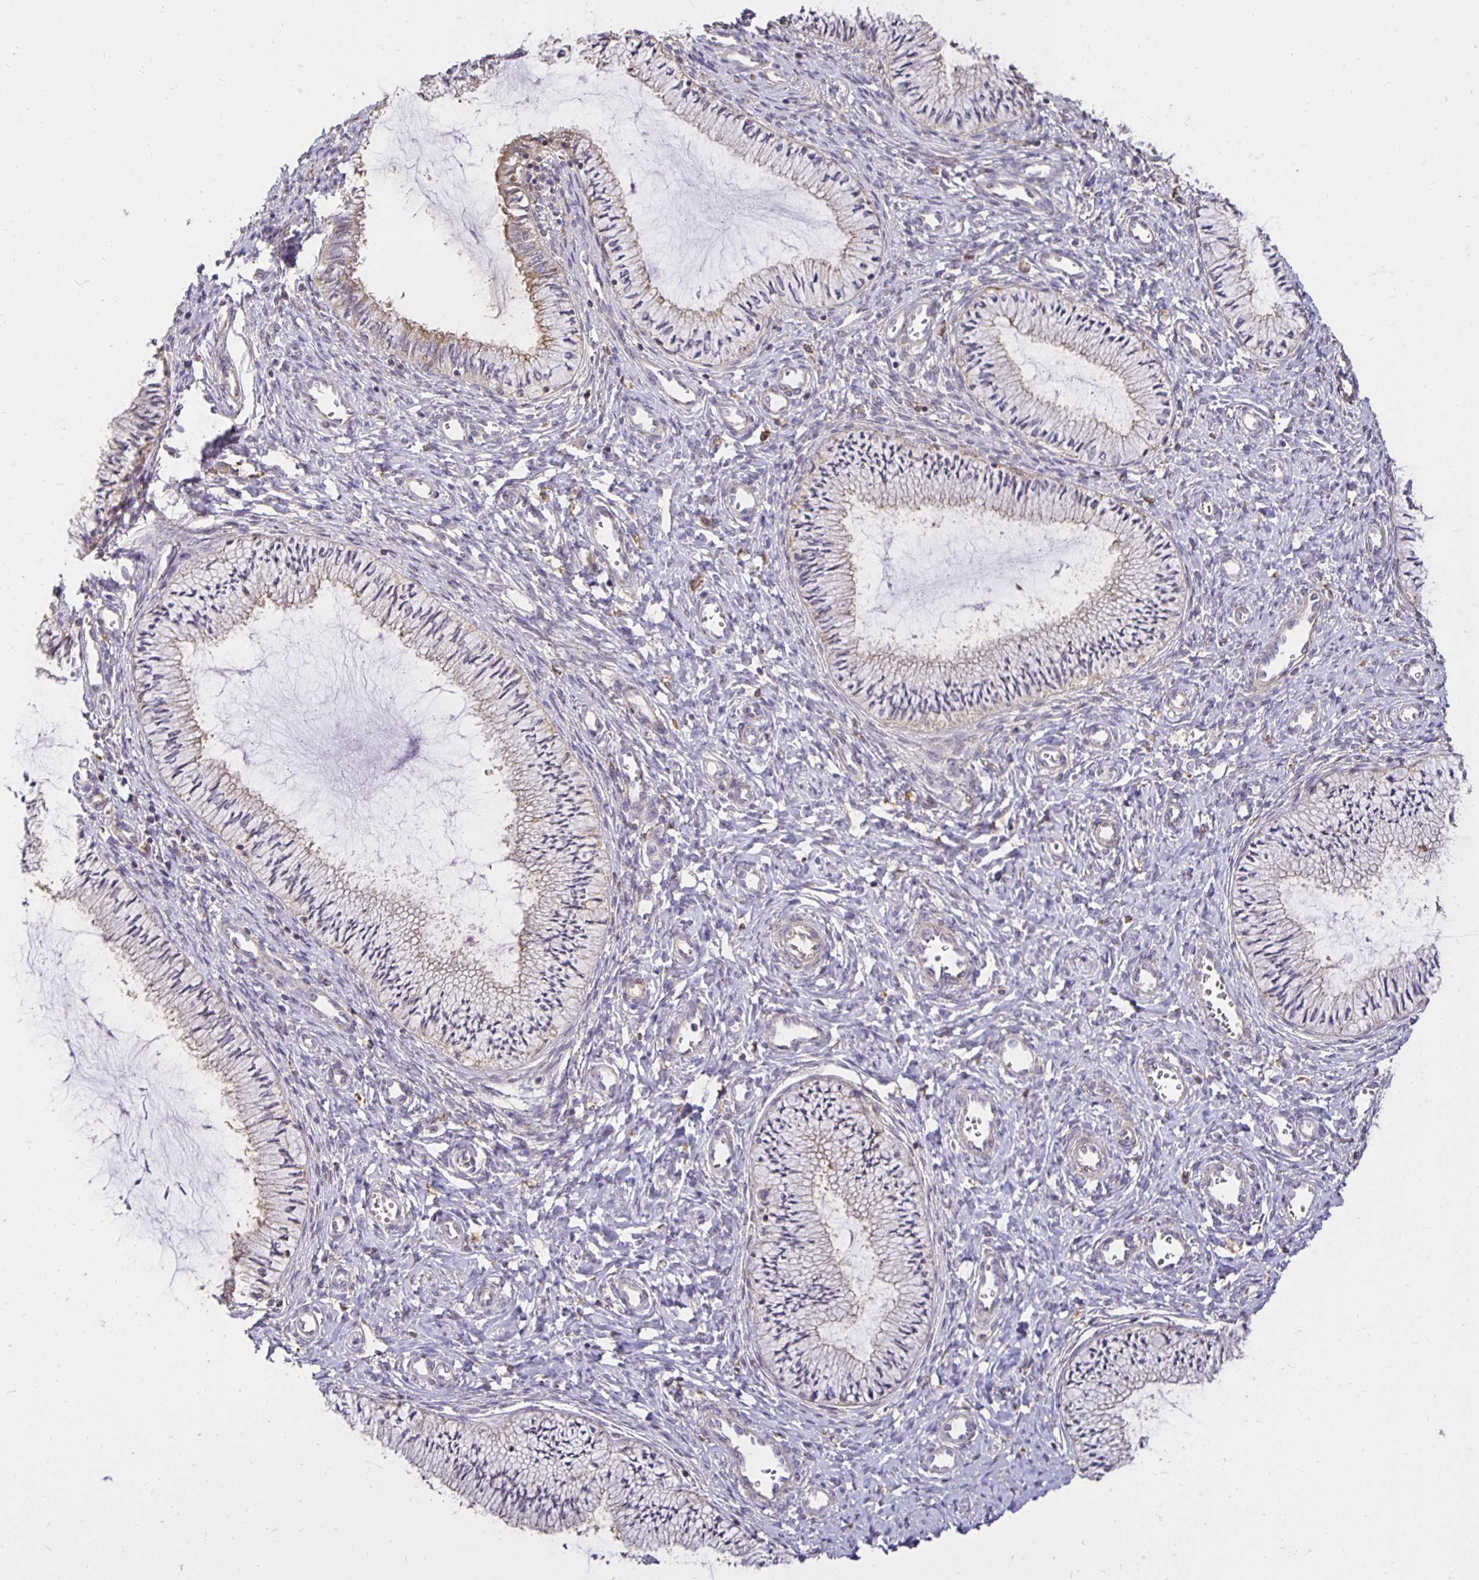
{"staining": {"intensity": "weak", "quantity": "<25%", "location": "cytoplasmic/membranous"}, "tissue": "cervix", "cell_type": "Glandular cells", "image_type": "normal", "snomed": [{"axis": "morphology", "description": "Normal tissue, NOS"}, {"axis": "topography", "description": "Cervix"}], "caption": "IHC photomicrograph of normal human cervix stained for a protein (brown), which demonstrates no staining in glandular cells.", "gene": "PNPLA3", "patient": {"sex": "female", "age": 24}}